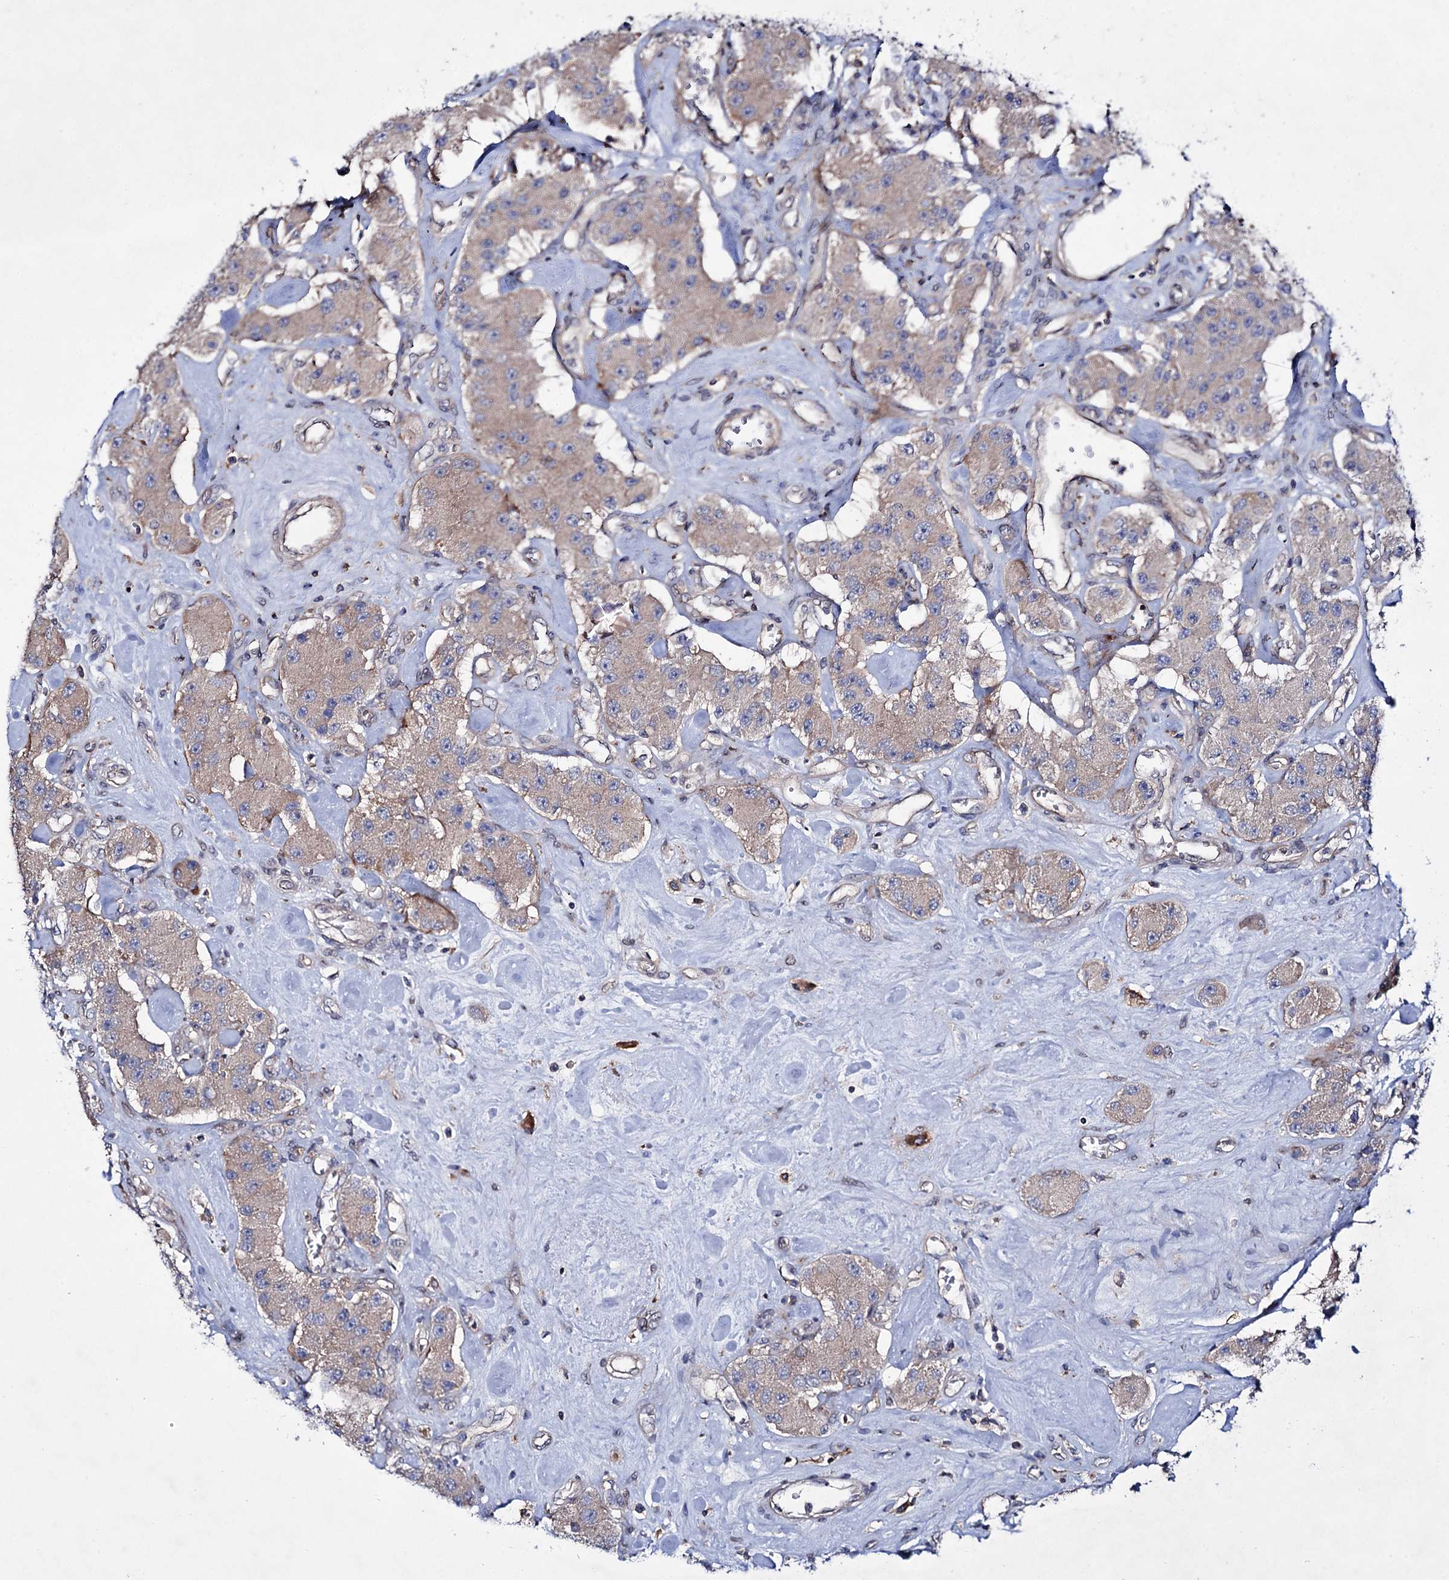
{"staining": {"intensity": "moderate", "quantity": ">75%", "location": "cytoplasmic/membranous"}, "tissue": "carcinoid", "cell_type": "Tumor cells", "image_type": "cancer", "snomed": [{"axis": "morphology", "description": "Carcinoid, malignant, NOS"}, {"axis": "topography", "description": "Pancreas"}], "caption": "DAB (3,3'-diaminobenzidine) immunohistochemical staining of carcinoid demonstrates moderate cytoplasmic/membranous protein positivity in approximately >75% of tumor cells. (DAB (3,3'-diaminobenzidine) IHC with brightfield microscopy, high magnification).", "gene": "SEC24A", "patient": {"sex": "male", "age": 41}}